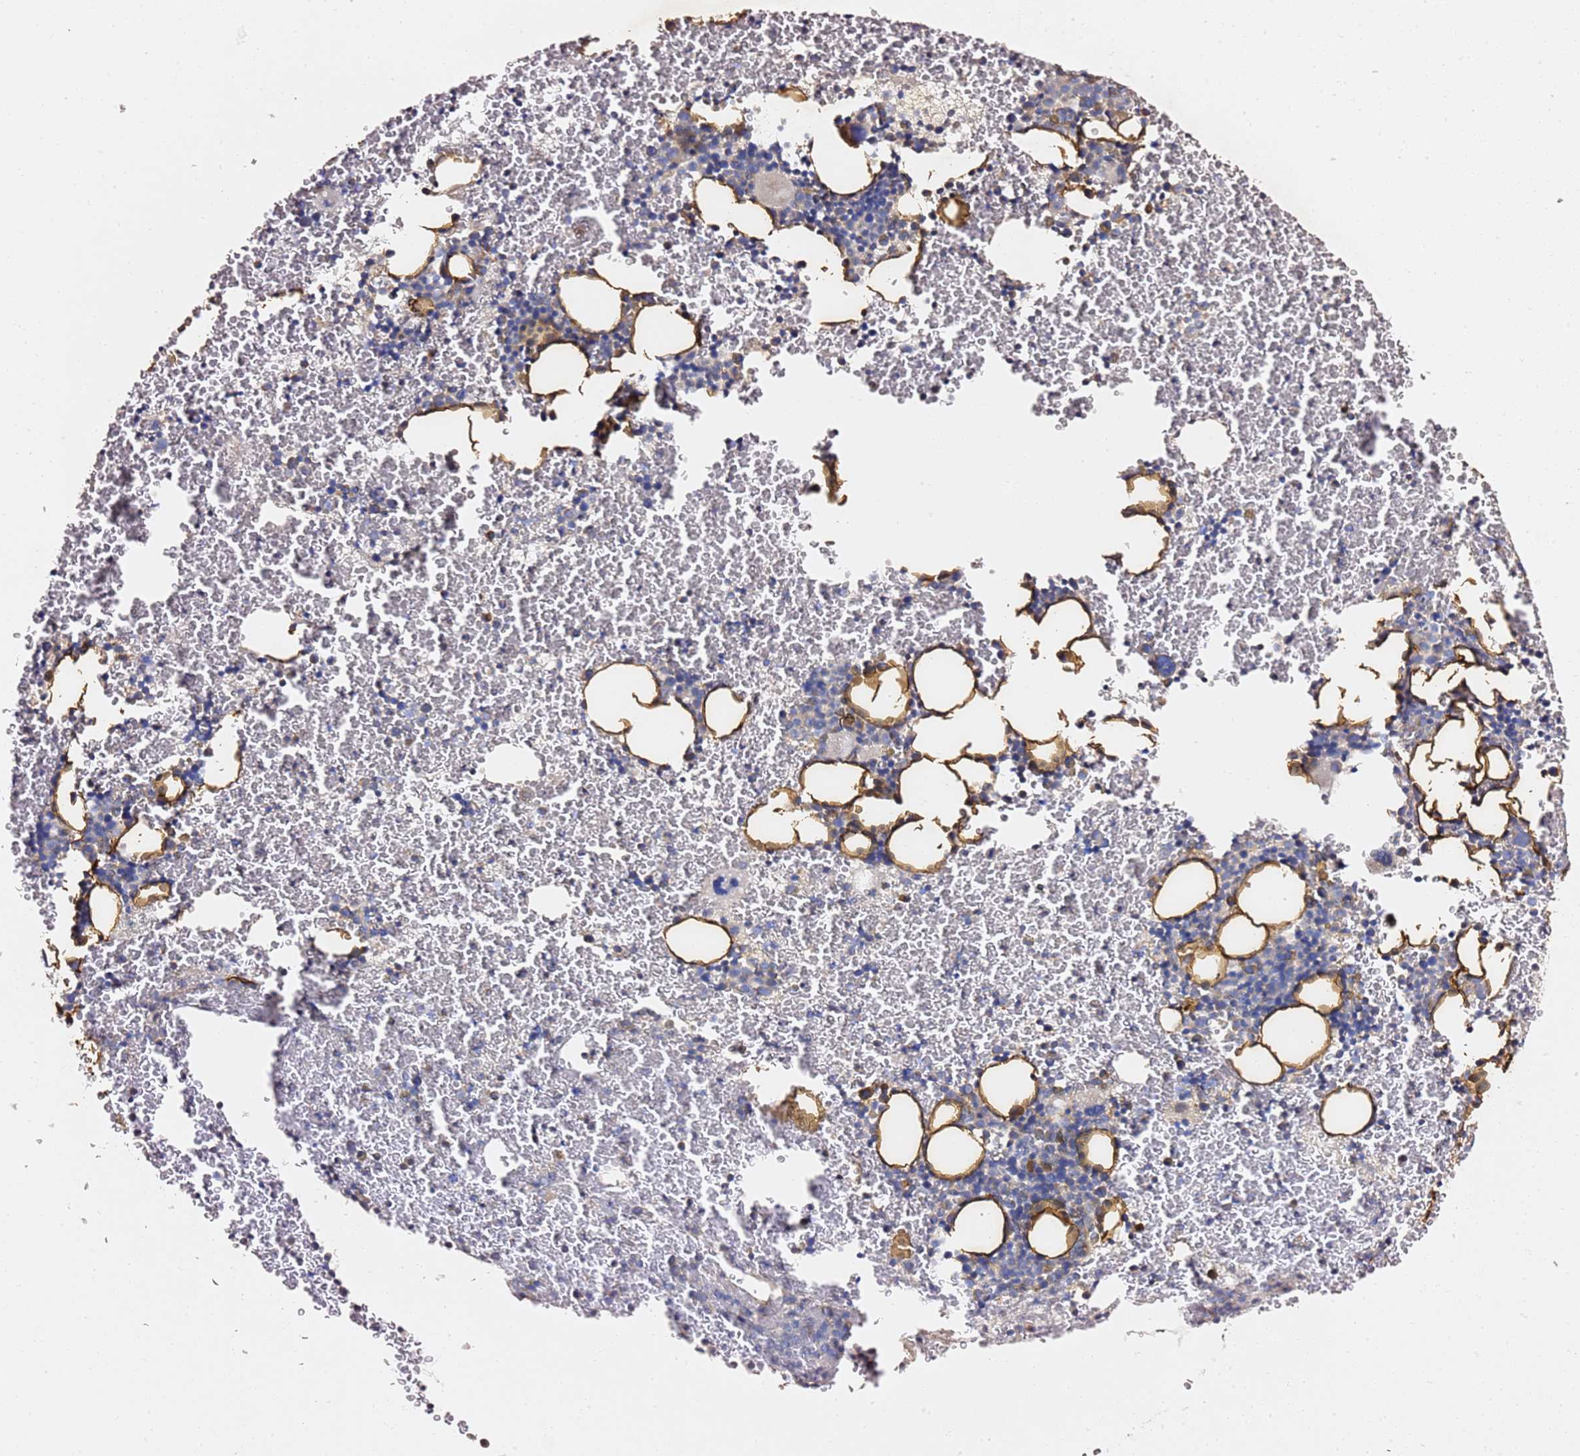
{"staining": {"intensity": "weak", "quantity": "<25%", "location": "cytoplasmic/membranous"}, "tissue": "bone marrow", "cell_type": "Hematopoietic cells", "image_type": "normal", "snomed": [{"axis": "morphology", "description": "Normal tissue, NOS"}, {"axis": "topography", "description": "Bone marrow"}], "caption": "DAB immunohistochemical staining of benign bone marrow displays no significant positivity in hematopoietic cells.", "gene": "C19orf12", "patient": {"sex": "male", "age": 11}}